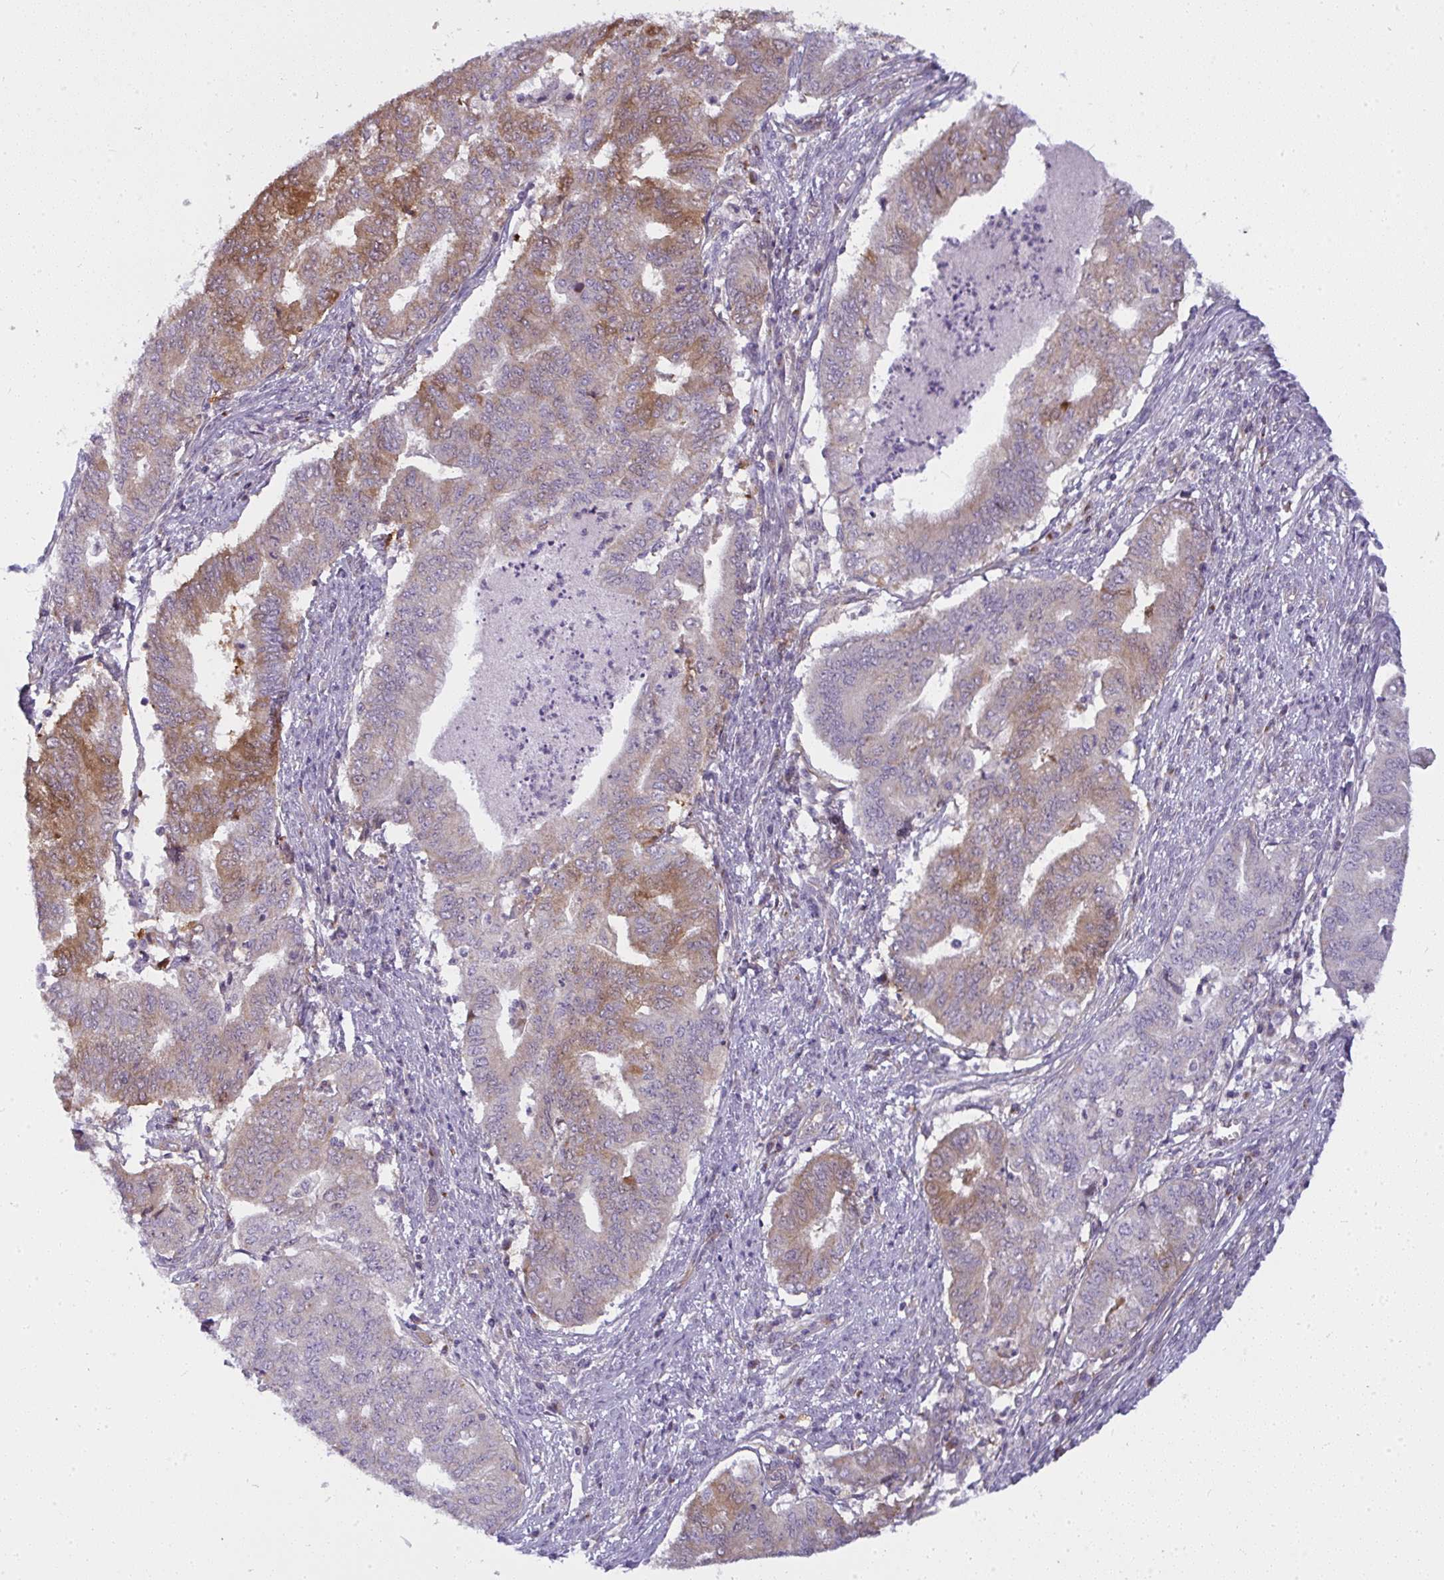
{"staining": {"intensity": "strong", "quantity": "25%-75%", "location": "cytoplasmic/membranous"}, "tissue": "endometrial cancer", "cell_type": "Tumor cells", "image_type": "cancer", "snomed": [{"axis": "morphology", "description": "Adenocarcinoma, NOS"}, {"axis": "topography", "description": "Endometrium"}], "caption": "High-power microscopy captured an immunohistochemistry image of endometrial cancer, revealing strong cytoplasmic/membranous positivity in about 25%-75% of tumor cells.", "gene": "IFIT3", "patient": {"sex": "female", "age": 79}}